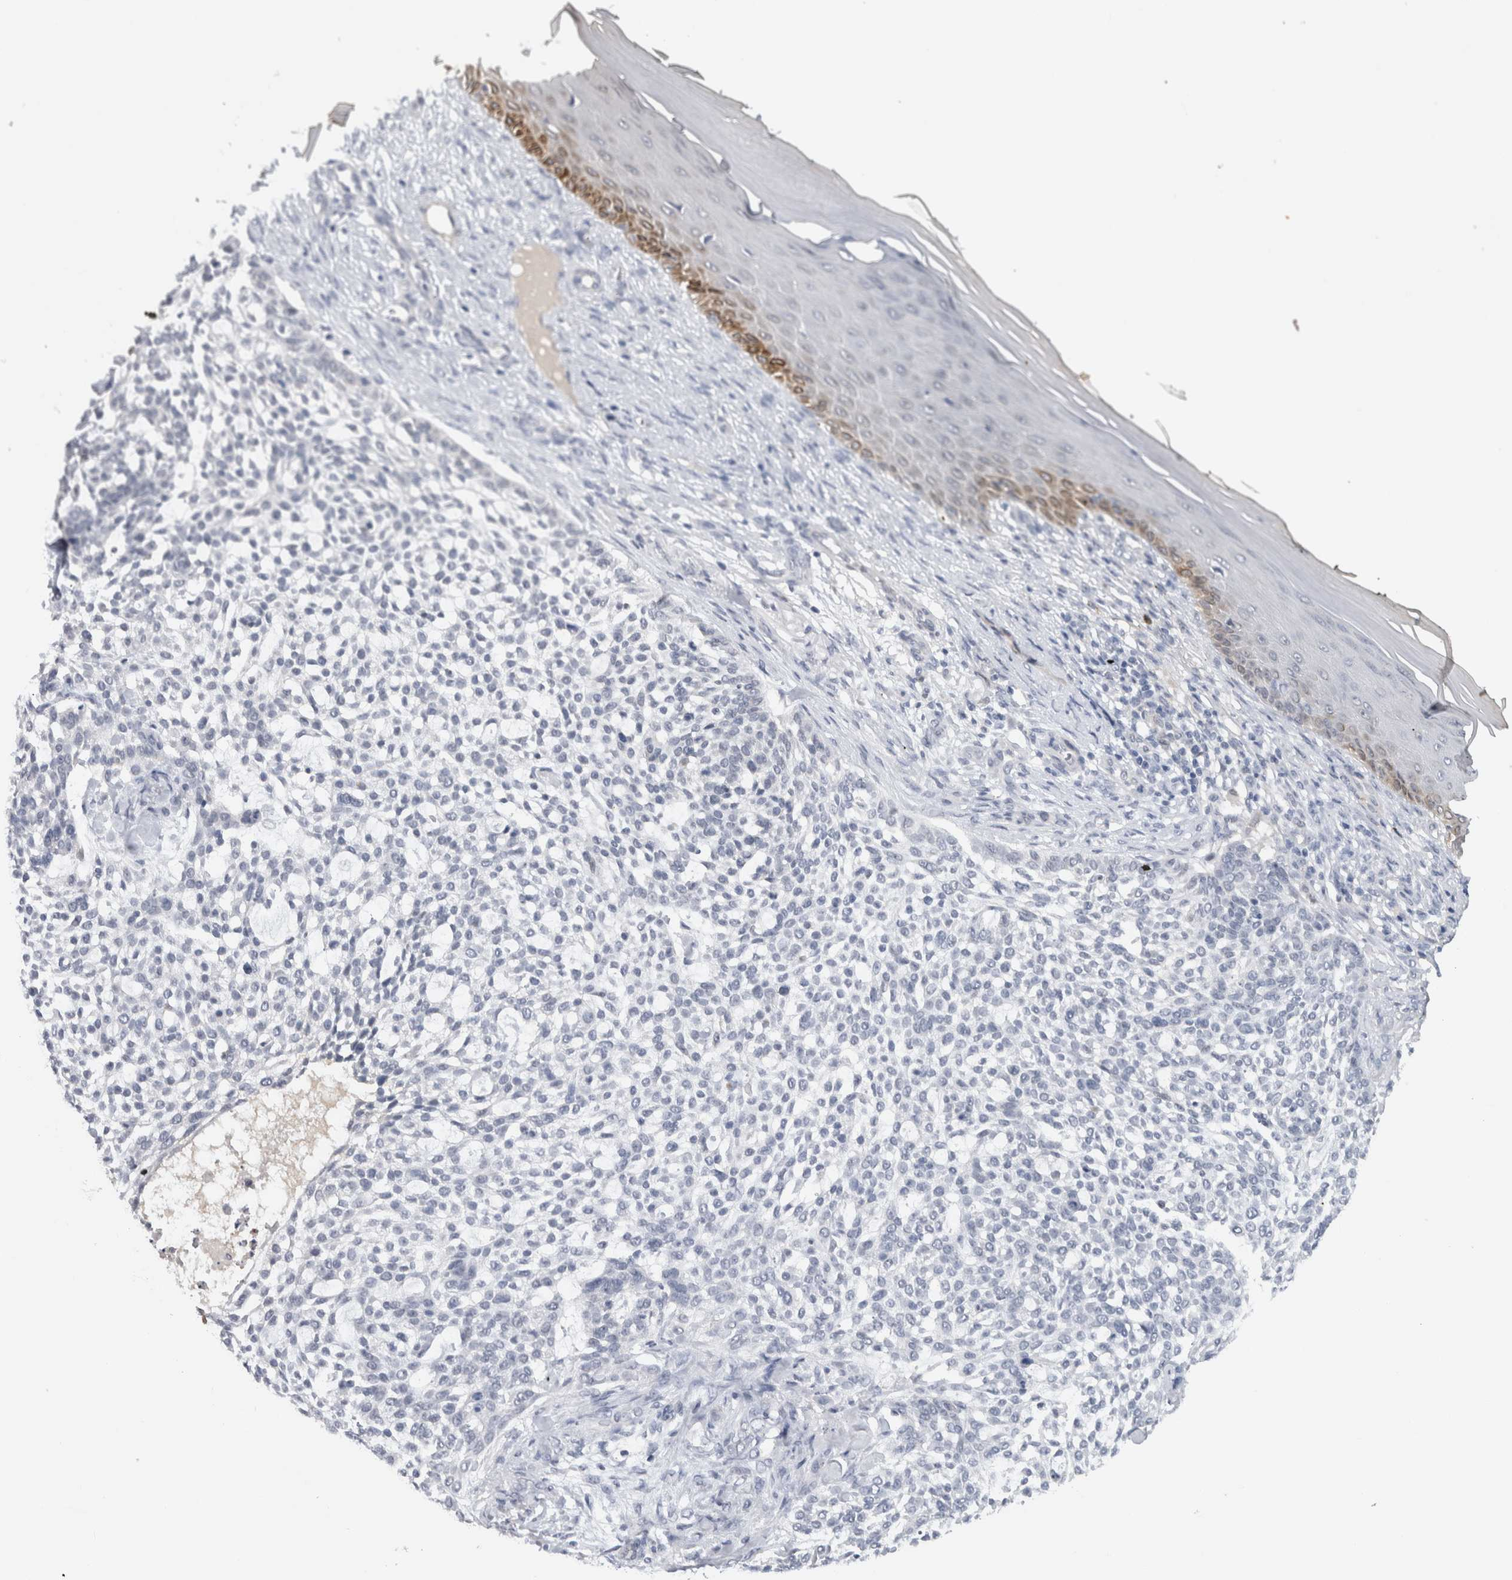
{"staining": {"intensity": "negative", "quantity": "none", "location": "none"}, "tissue": "skin cancer", "cell_type": "Tumor cells", "image_type": "cancer", "snomed": [{"axis": "morphology", "description": "Basal cell carcinoma"}, {"axis": "topography", "description": "Skin"}], "caption": "Immunohistochemical staining of human skin basal cell carcinoma displays no significant staining in tumor cells.", "gene": "PRXL2A", "patient": {"sex": "female", "age": 64}}